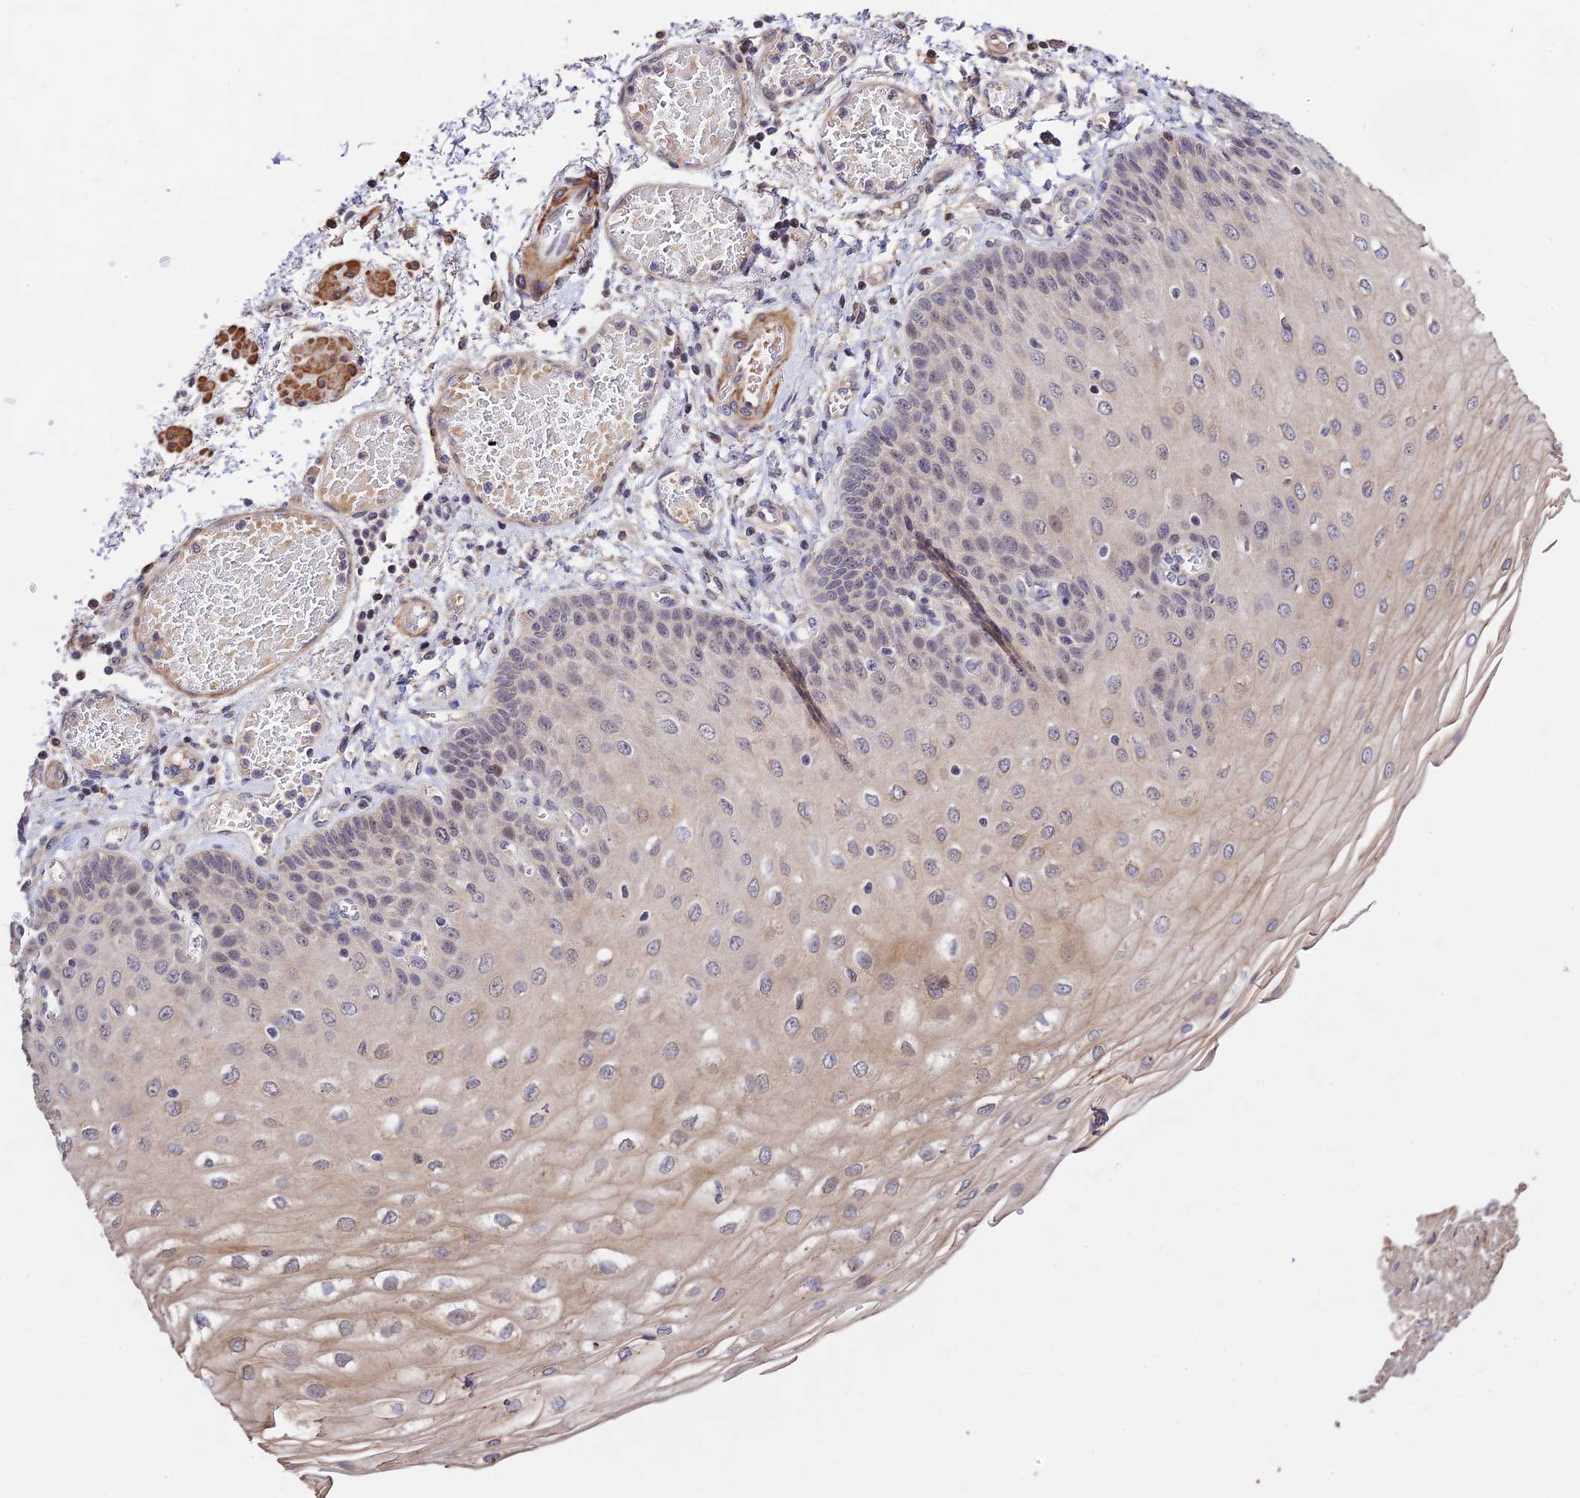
{"staining": {"intensity": "moderate", "quantity": "<25%", "location": "cytoplasmic/membranous"}, "tissue": "esophagus", "cell_type": "Squamous epithelial cells", "image_type": "normal", "snomed": [{"axis": "morphology", "description": "Normal tissue, NOS"}, {"axis": "topography", "description": "Esophagus"}], "caption": "Unremarkable esophagus was stained to show a protein in brown. There is low levels of moderate cytoplasmic/membranous staining in about <25% of squamous epithelial cells. The staining was performed using DAB (3,3'-diaminobenzidine) to visualize the protein expression in brown, while the nuclei were stained in blue with hematoxylin (Magnification: 20x).", "gene": "CWH43", "patient": {"sex": "male", "age": 81}}